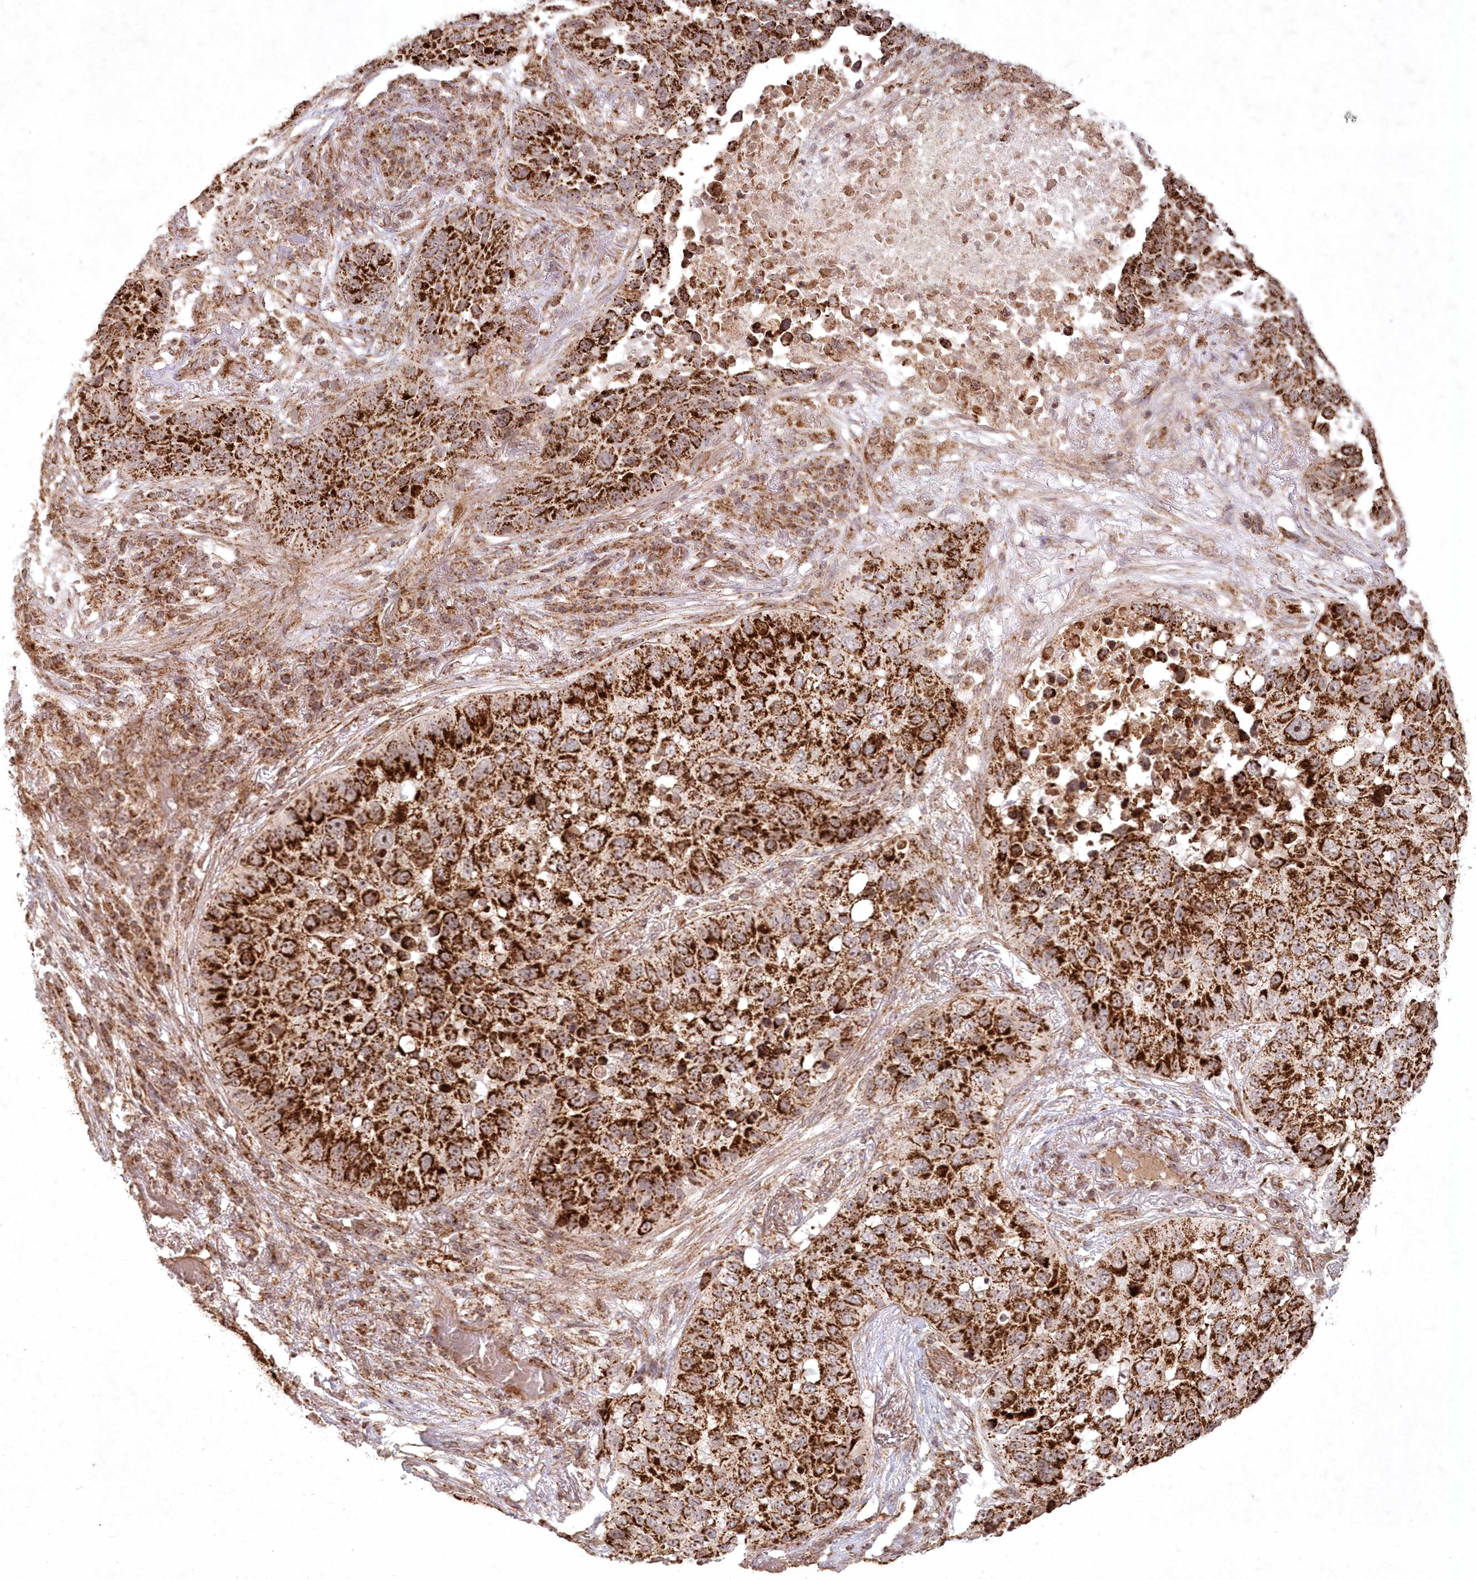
{"staining": {"intensity": "strong", "quantity": ">75%", "location": "cytoplasmic/membranous"}, "tissue": "lung cancer", "cell_type": "Tumor cells", "image_type": "cancer", "snomed": [{"axis": "morphology", "description": "Squamous cell carcinoma, NOS"}, {"axis": "topography", "description": "Lung"}], "caption": "A histopathology image showing strong cytoplasmic/membranous positivity in approximately >75% of tumor cells in lung squamous cell carcinoma, as visualized by brown immunohistochemical staining.", "gene": "LRPPRC", "patient": {"sex": "male", "age": 57}}